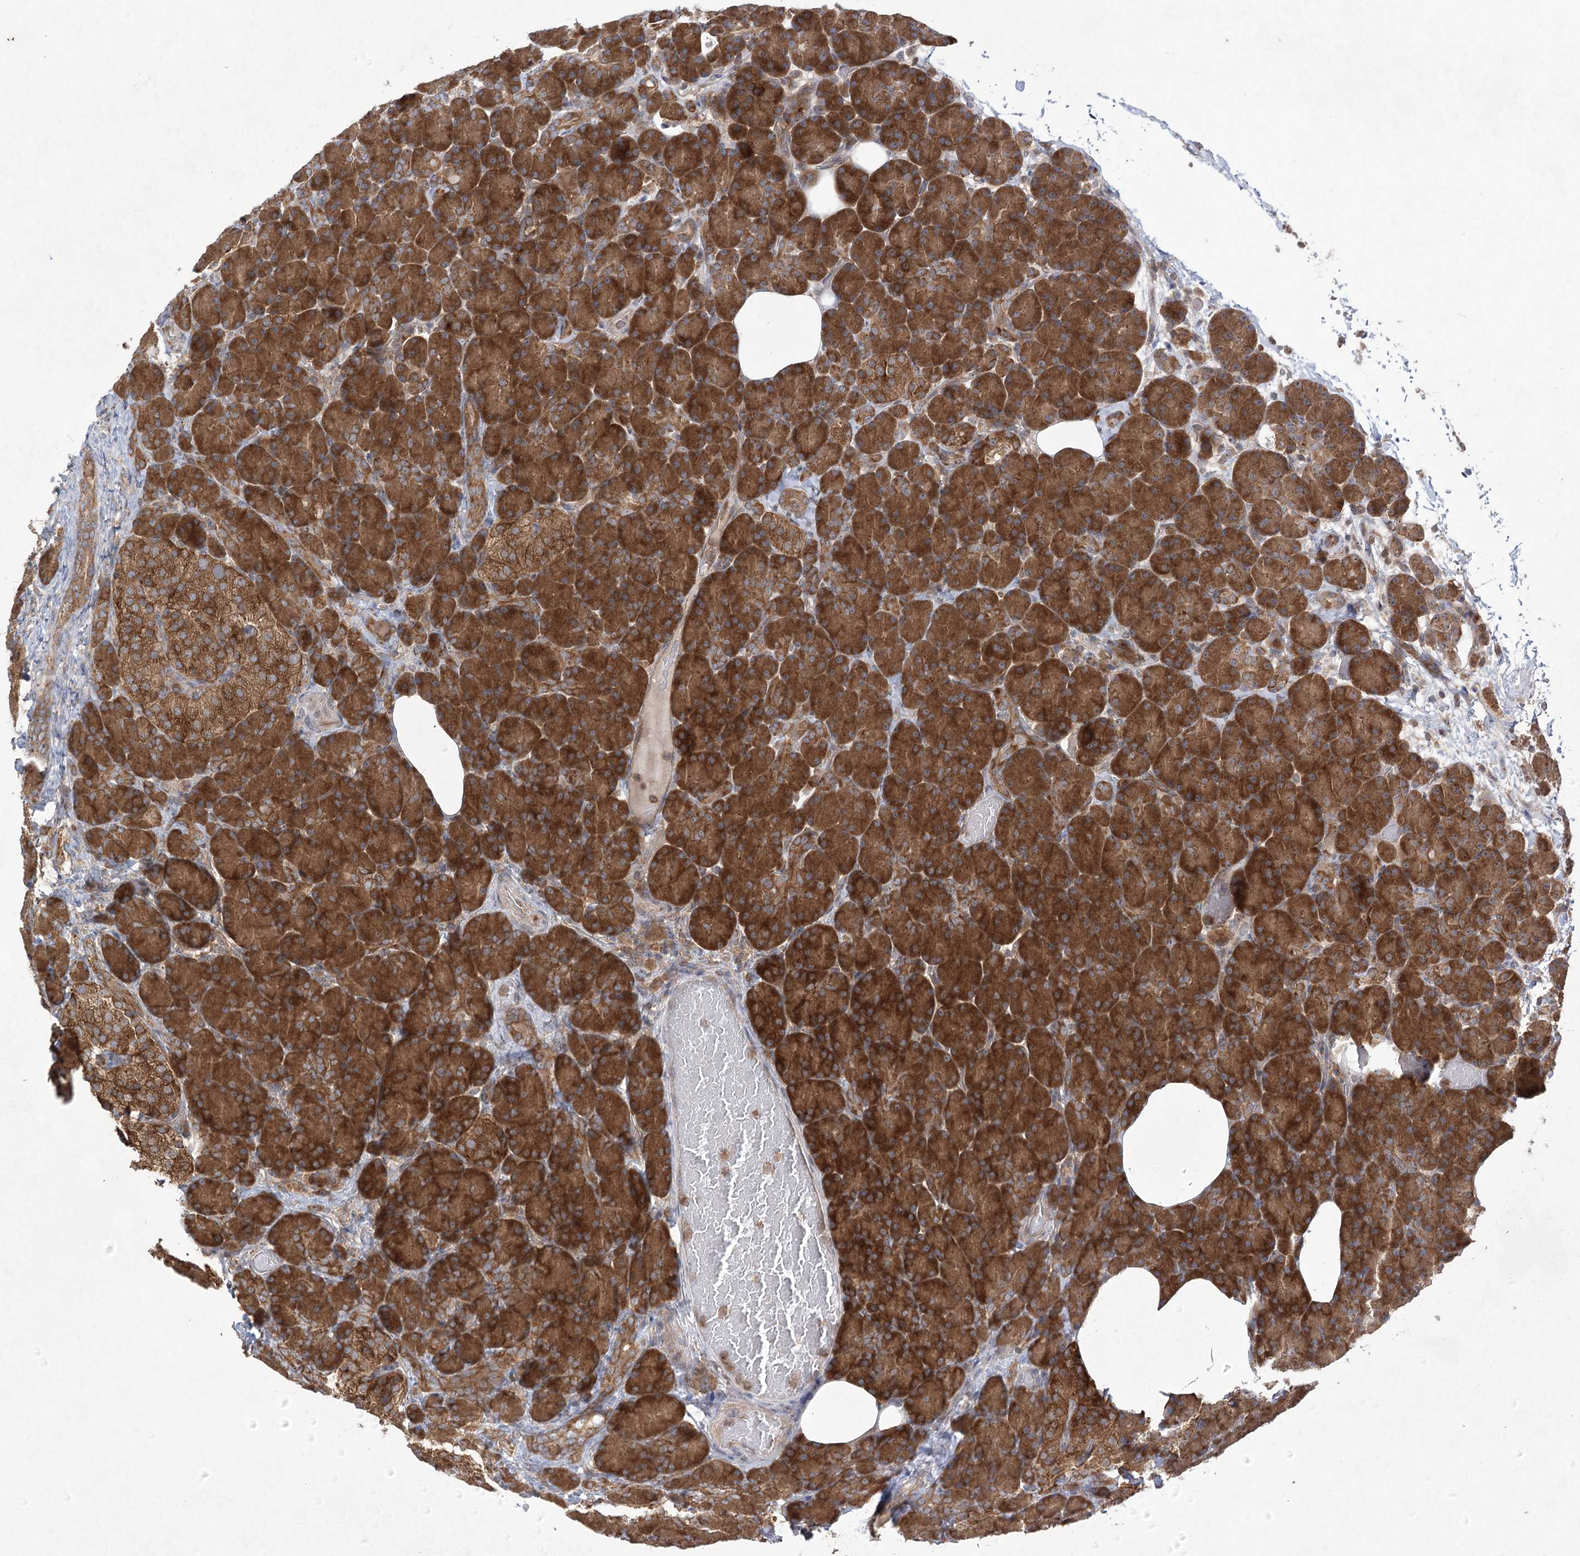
{"staining": {"intensity": "strong", "quantity": ">75%", "location": "cytoplasmic/membranous"}, "tissue": "pancreas", "cell_type": "Exocrine glandular cells", "image_type": "normal", "snomed": [{"axis": "morphology", "description": "Normal tissue, NOS"}, {"axis": "topography", "description": "Pancreas"}], "caption": "Exocrine glandular cells display high levels of strong cytoplasmic/membranous staining in about >75% of cells in benign human pancreas. (Stains: DAB in brown, nuclei in blue, Microscopy: brightfield microscopy at high magnification).", "gene": "EIF3A", "patient": {"sex": "female", "age": 43}}